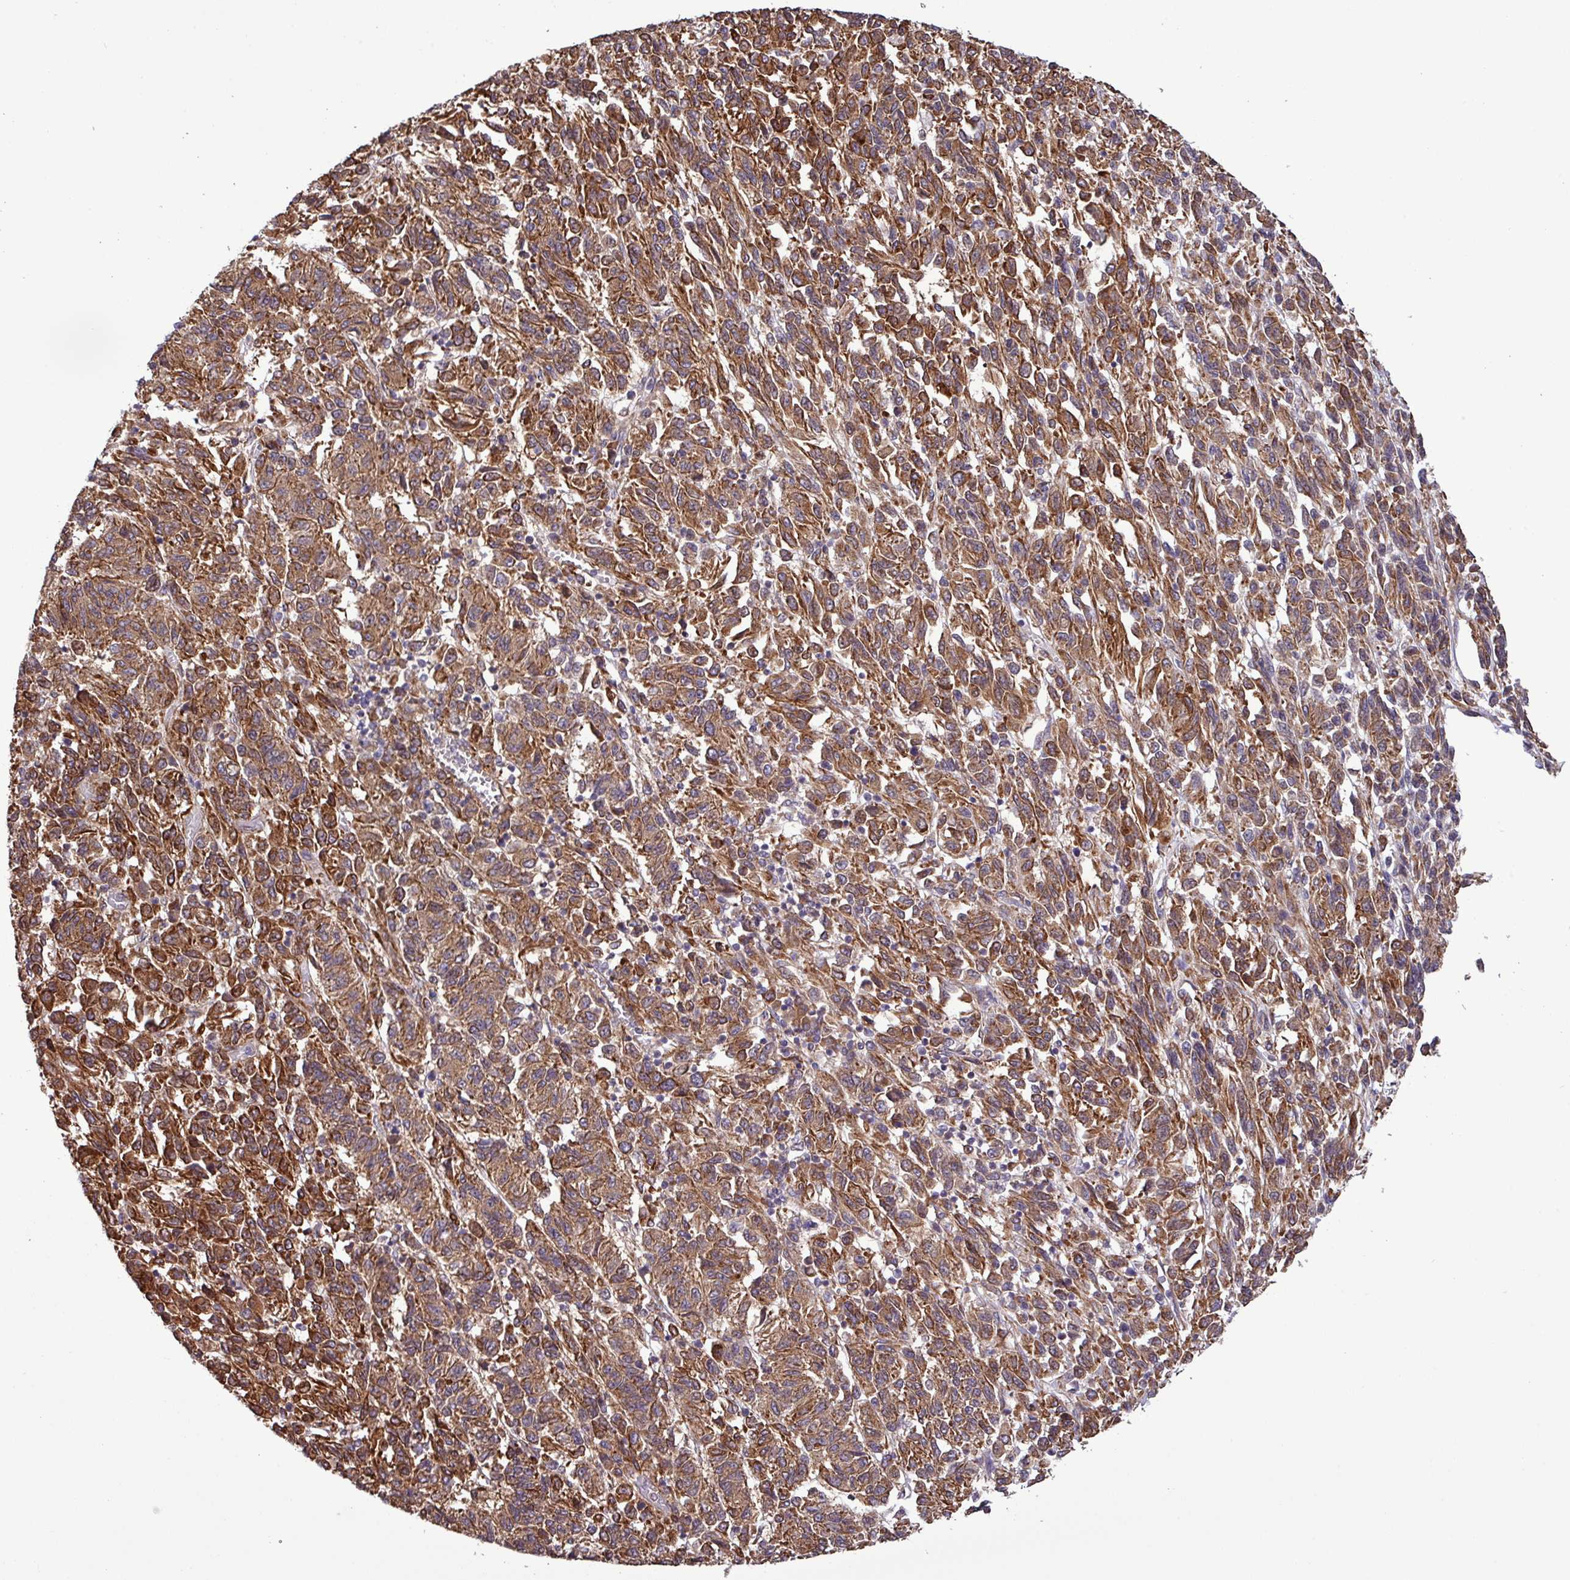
{"staining": {"intensity": "strong", "quantity": ">75%", "location": "cytoplasmic/membranous"}, "tissue": "melanoma", "cell_type": "Tumor cells", "image_type": "cancer", "snomed": [{"axis": "morphology", "description": "Malignant melanoma, Metastatic site"}, {"axis": "topography", "description": "Lung"}], "caption": "Tumor cells exhibit high levels of strong cytoplasmic/membranous staining in approximately >75% of cells in human melanoma. (Stains: DAB in brown, nuclei in blue, Microscopy: brightfield microscopy at high magnification).", "gene": "MEGF6", "patient": {"sex": "male", "age": 64}}